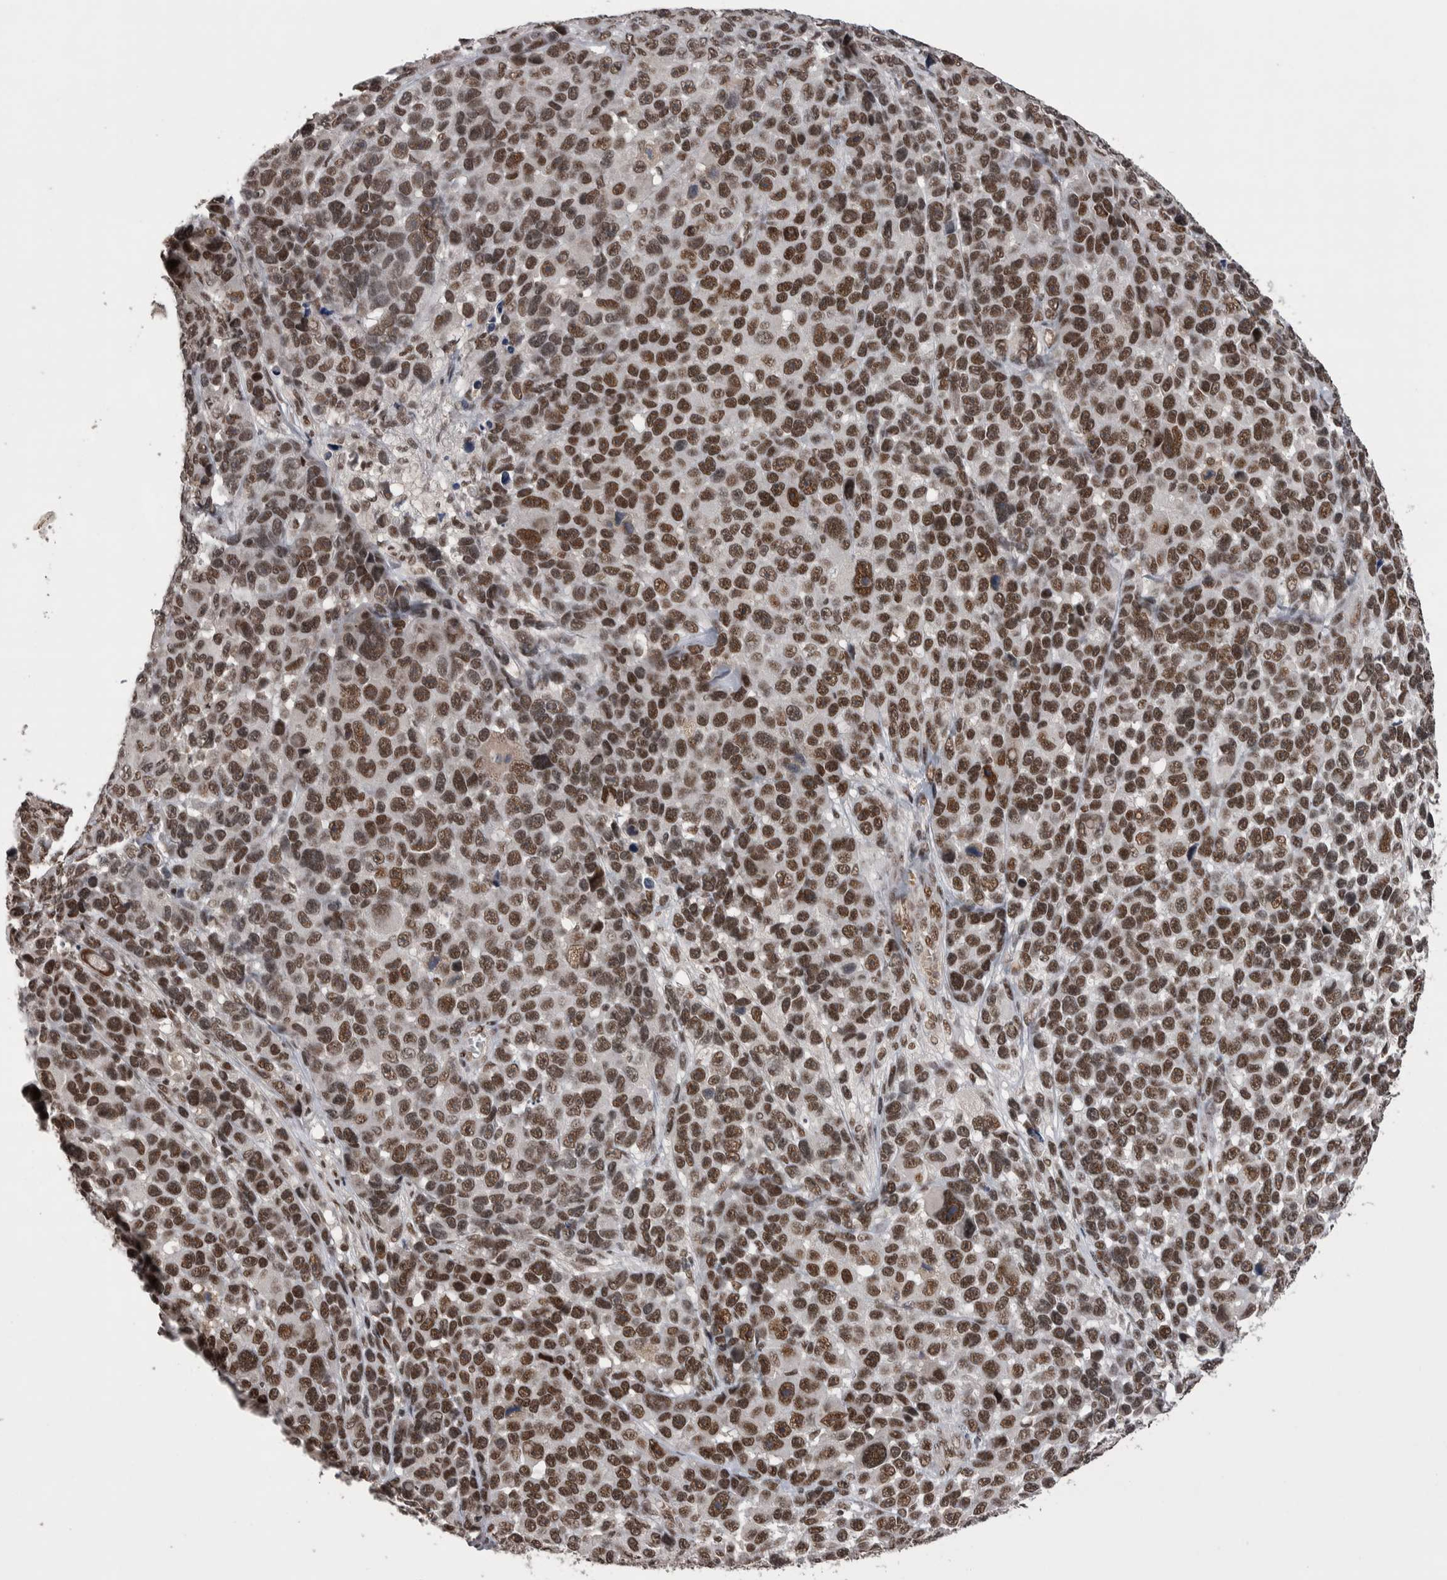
{"staining": {"intensity": "moderate", "quantity": ">75%", "location": "nuclear"}, "tissue": "melanoma", "cell_type": "Tumor cells", "image_type": "cancer", "snomed": [{"axis": "morphology", "description": "Malignant melanoma, NOS"}, {"axis": "topography", "description": "Skin"}], "caption": "A brown stain labels moderate nuclear expression of a protein in human melanoma tumor cells.", "gene": "DMTF1", "patient": {"sex": "male", "age": 53}}